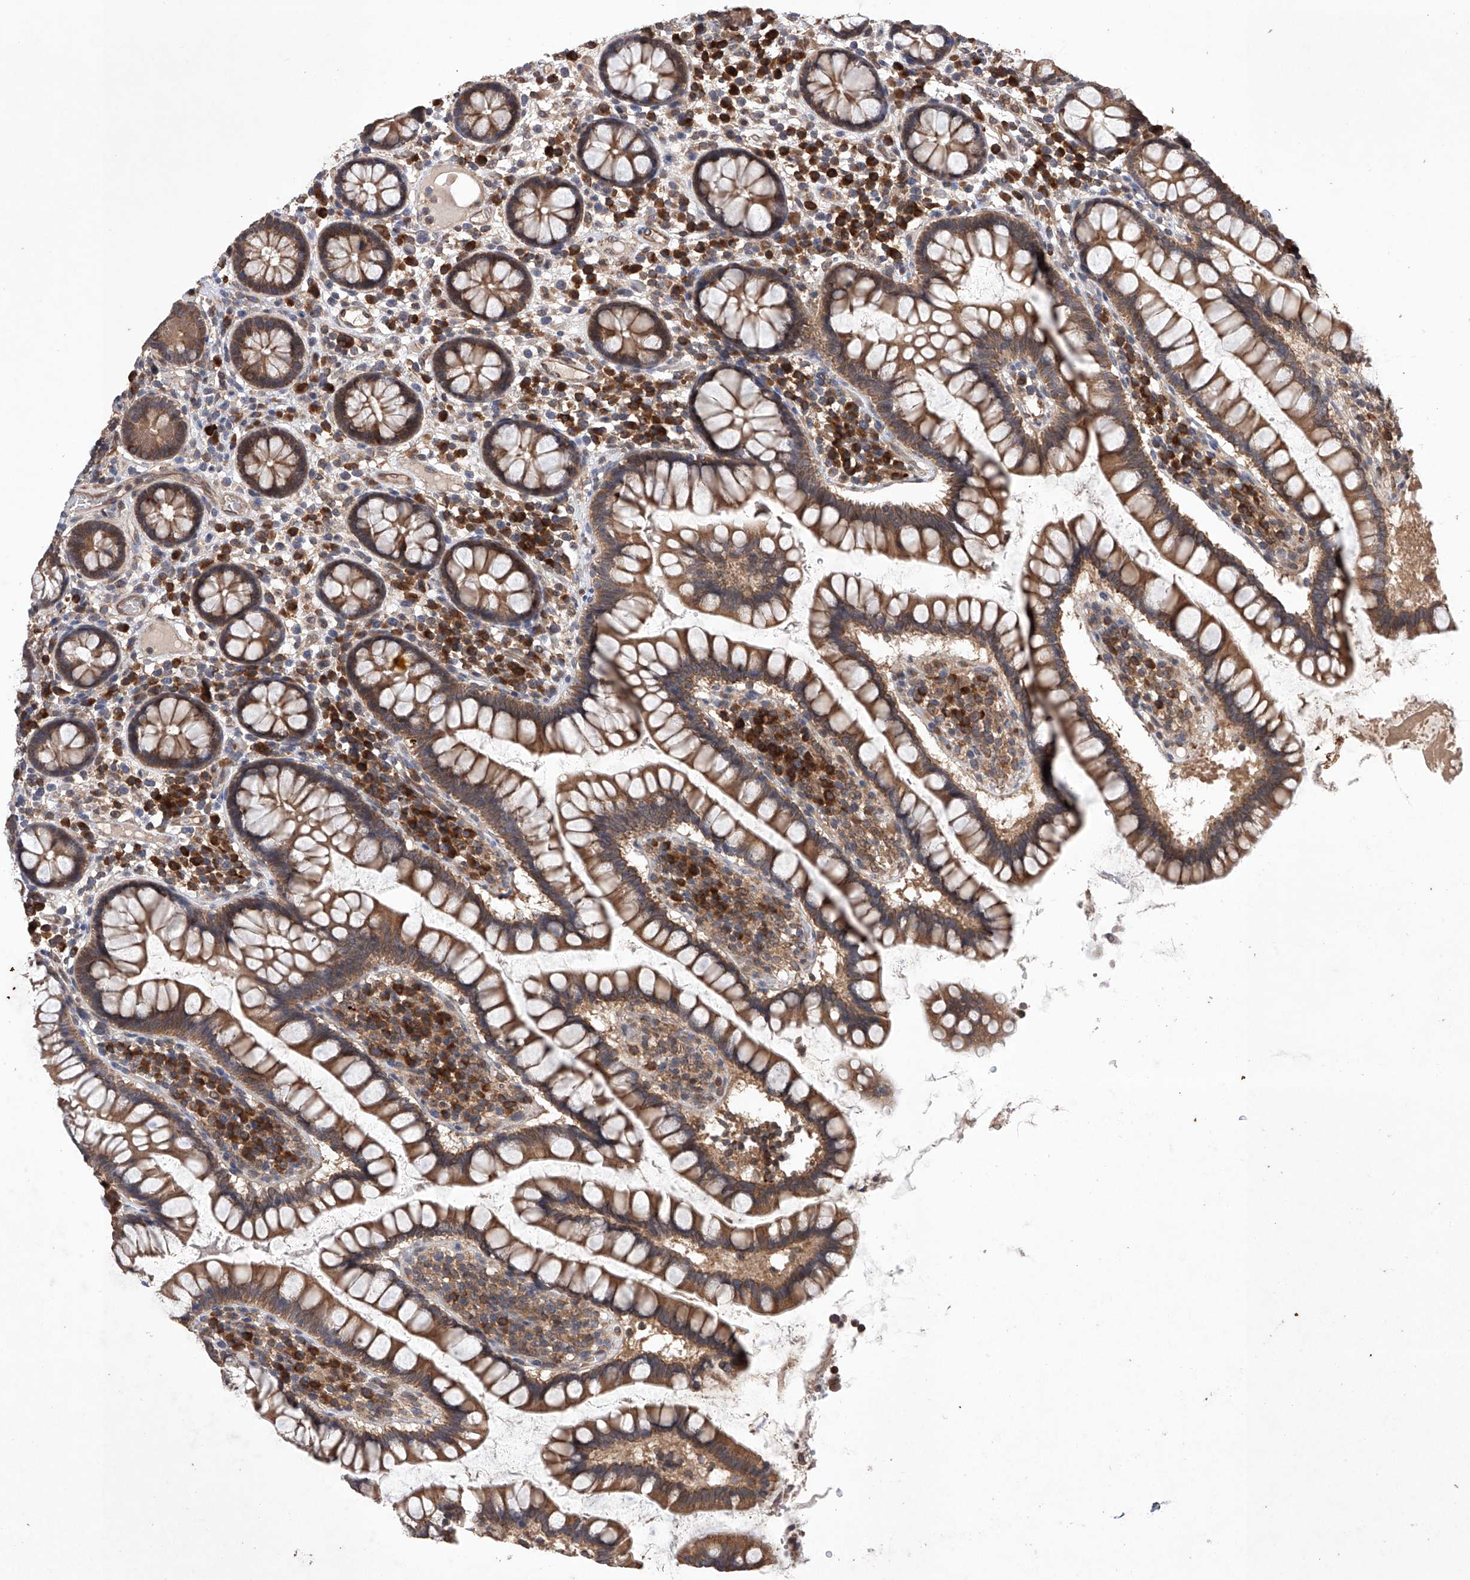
{"staining": {"intensity": "moderate", "quantity": ">75%", "location": "cytoplasmic/membranous"}, "tissue": "colon", "cell_type": "Endothelial cells", "image_type": "normal", "snomed": [{"axis": "morphology", "description": "Normal tissue, NOS"}, {"axis": "topography", "description": "Colon"}], "caption": "Protein analysis of normal colon reveals moderate cytoplasmic/membranous staining in about >75% of endothelial cells.", "gene": "LURAP1", "patient": {"sex": "female", "age": 79}}